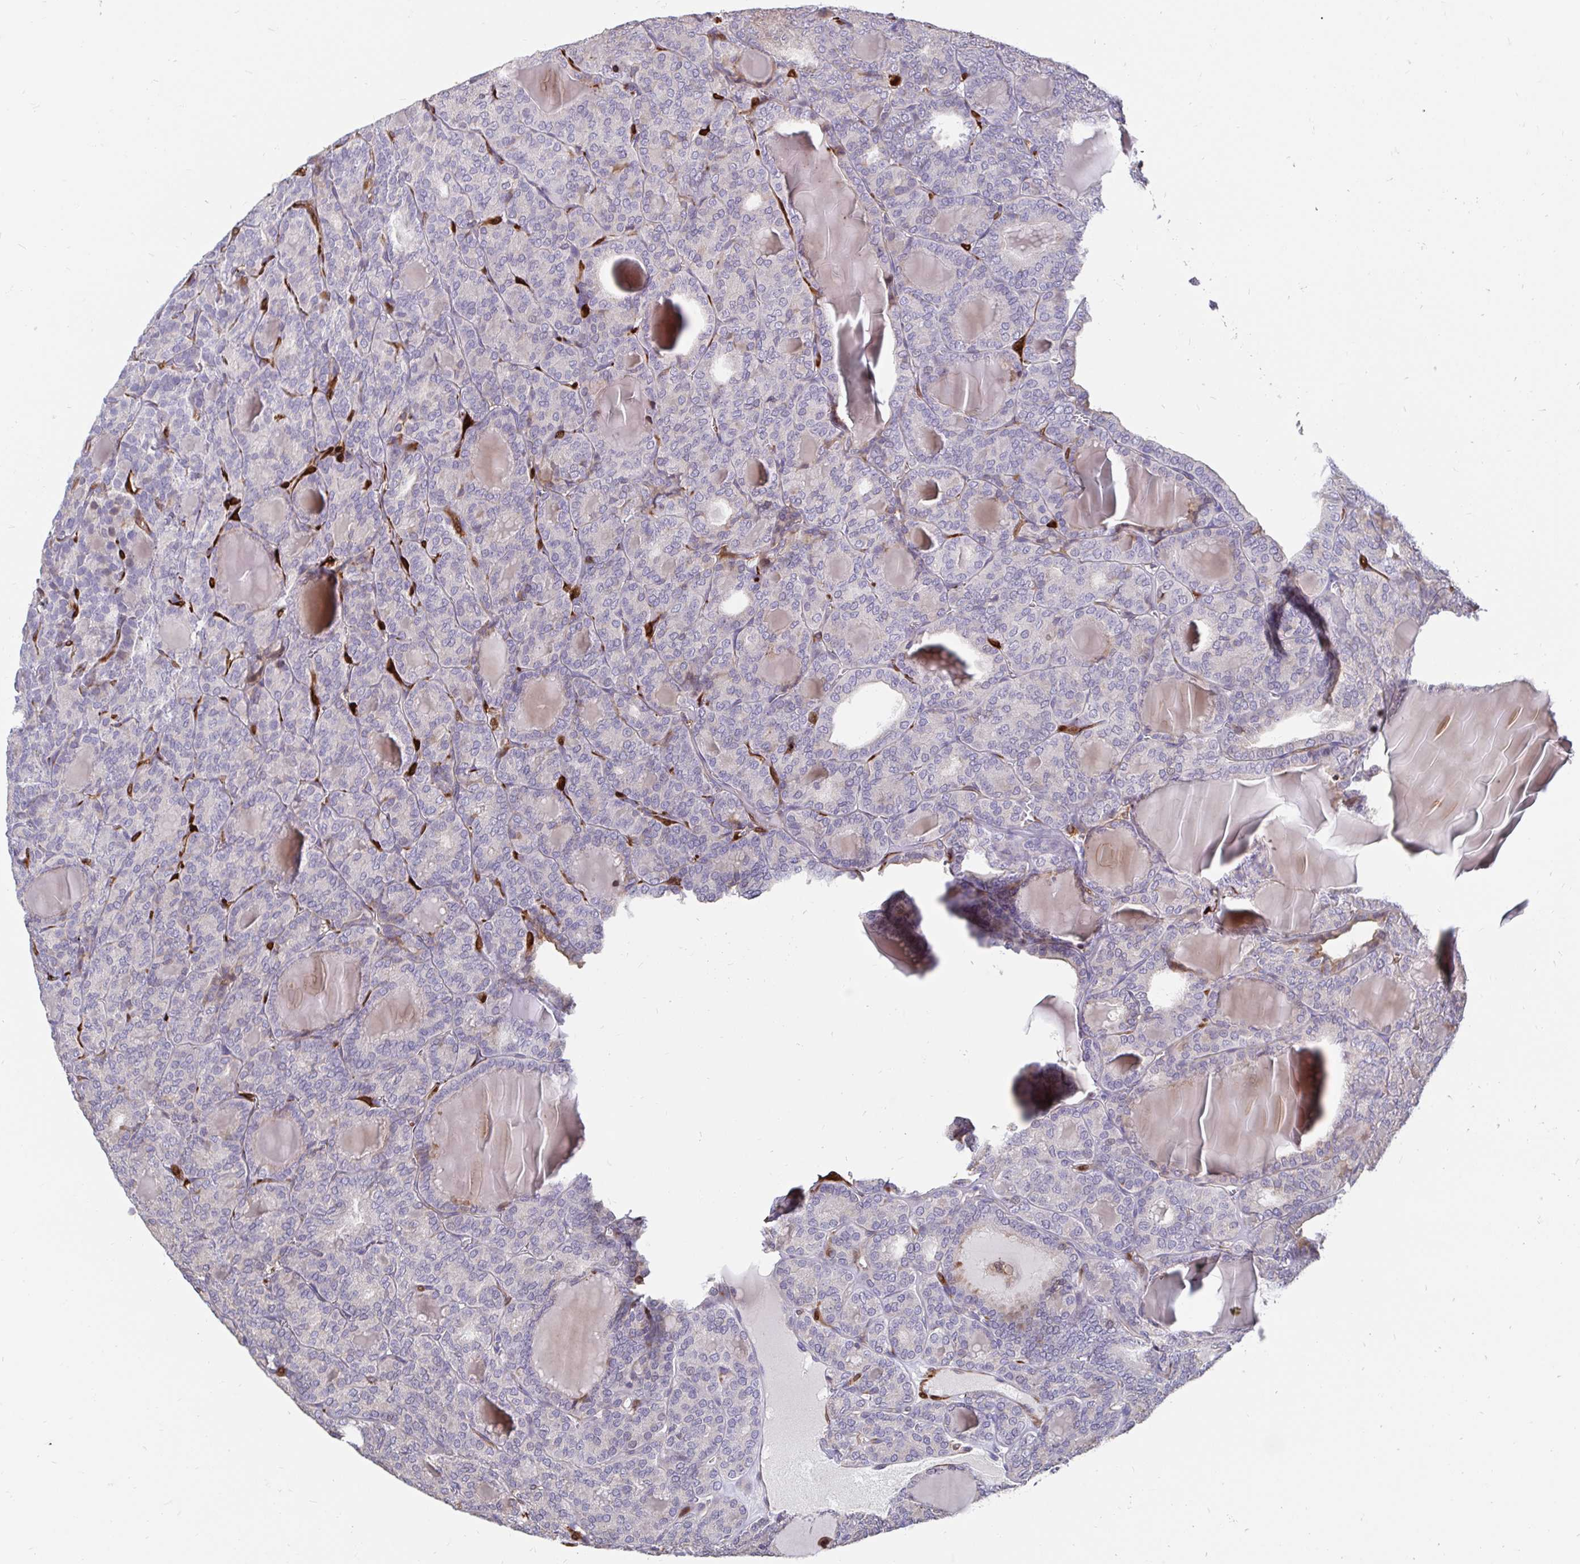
{"staining": {"intensity": "negative", "quantity": "none", "location": "none"}, "tissue": "thyroid cancer", "cell_type": "Tumor cells", "image_type": "cancer", "snomed": [{"axis": "morphology", "description": "Follicular adenoma carcinoma, NOS"}, {"axis": "topography", "description": "Thyroid gland"}], "caption": "Follicular adenoma carcinoma (thyroid) stained for a protein using immunohistochemistry (IHC) reveals no positivity tumor cells.", "gene": "CDKL1", "patient": {"sex": "male", "age": 74}}